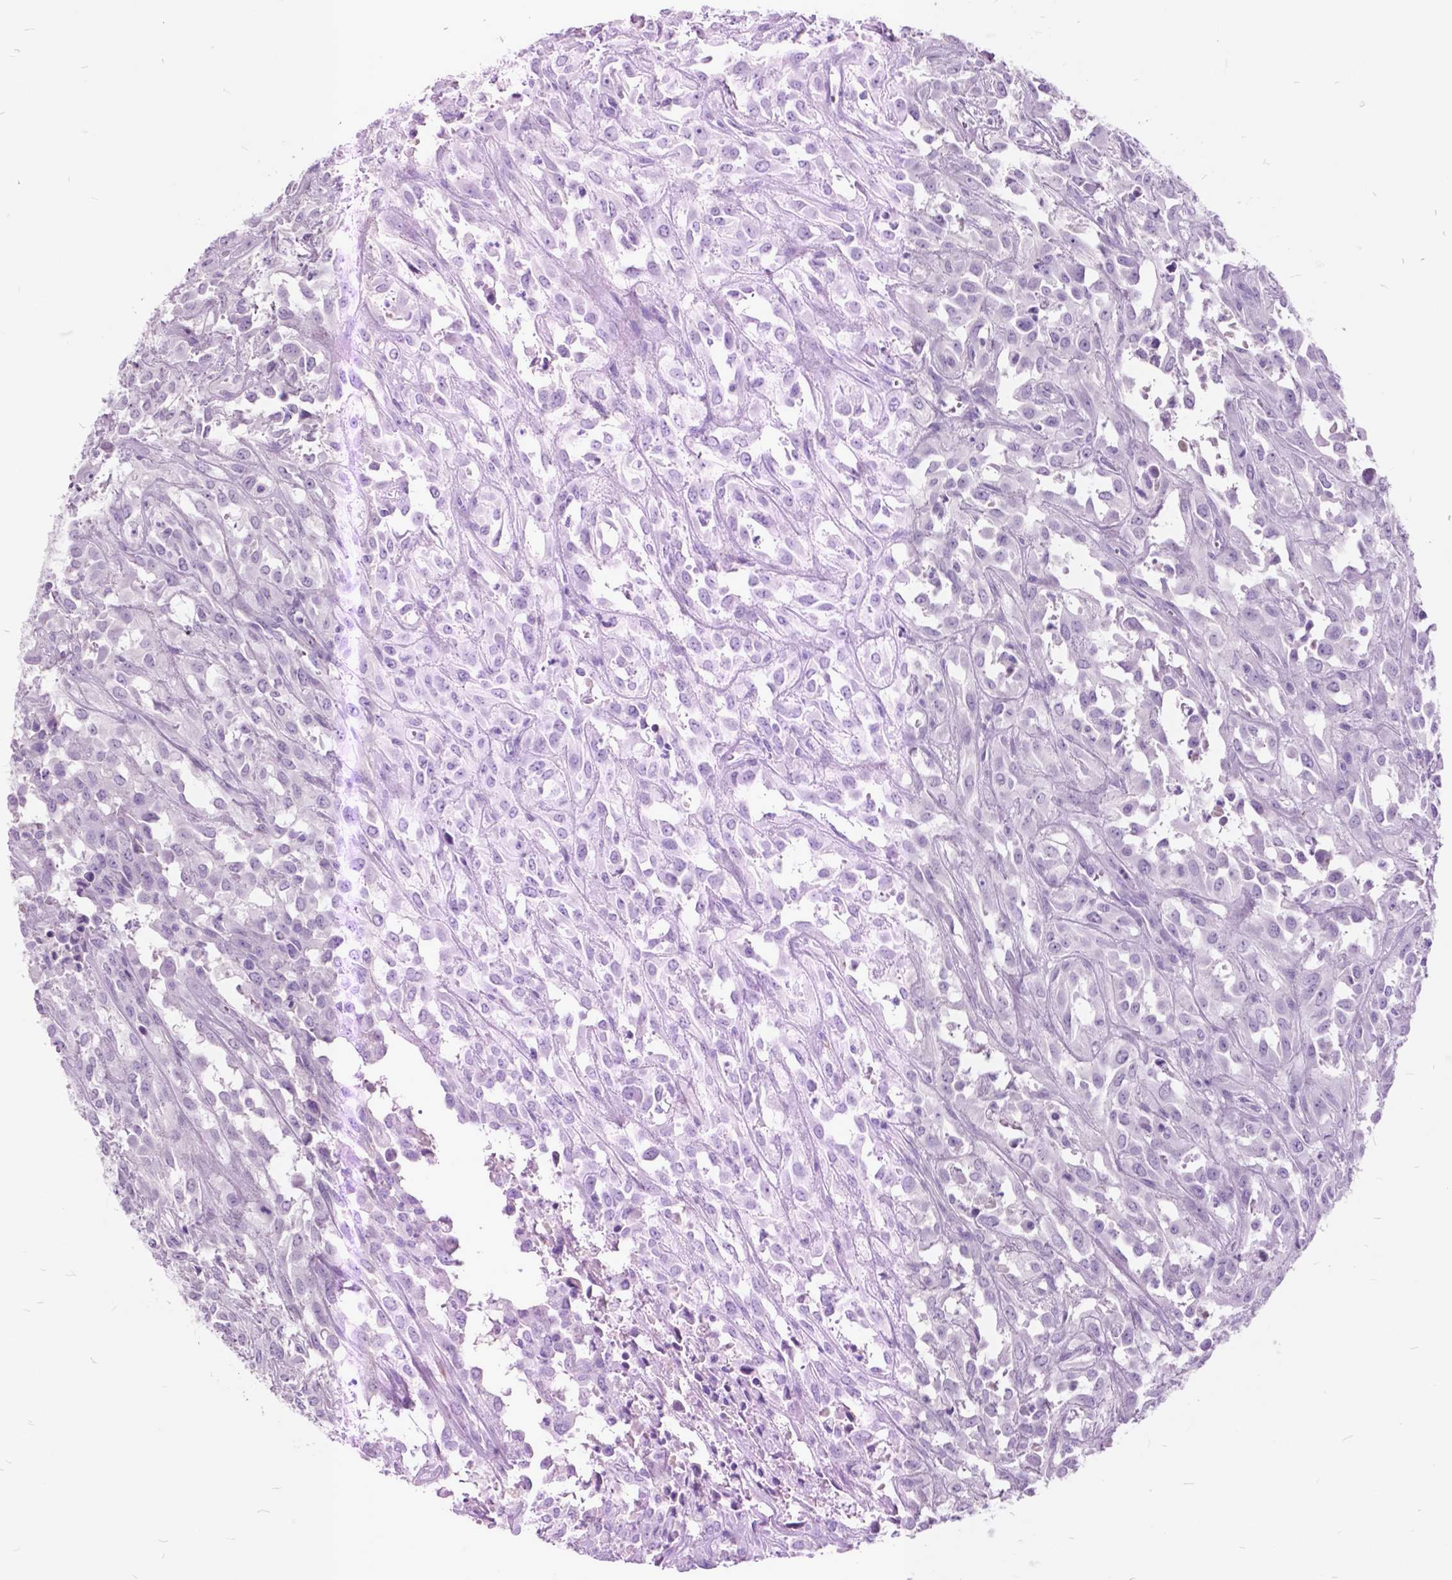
{"staining": {"intensity": "negative", "quantity": "none", "location": "none"}, "tissue": "urothelial cancer", "cell_type": "Tumor cells", "image_type": "cancer", "snomed": [{"axis": "morphology", "description": "Urothelial carcinoma, High grade"}, {"axis": "topography", "description": "Urinary bladder"}], "caption": "This is a photomicrograph of immunohistochemistry staining of urothelial cancer, which shows no positivity in tumor cells.", "gene": "GDF9", "patient": {"sex": "male", "age": 67}}